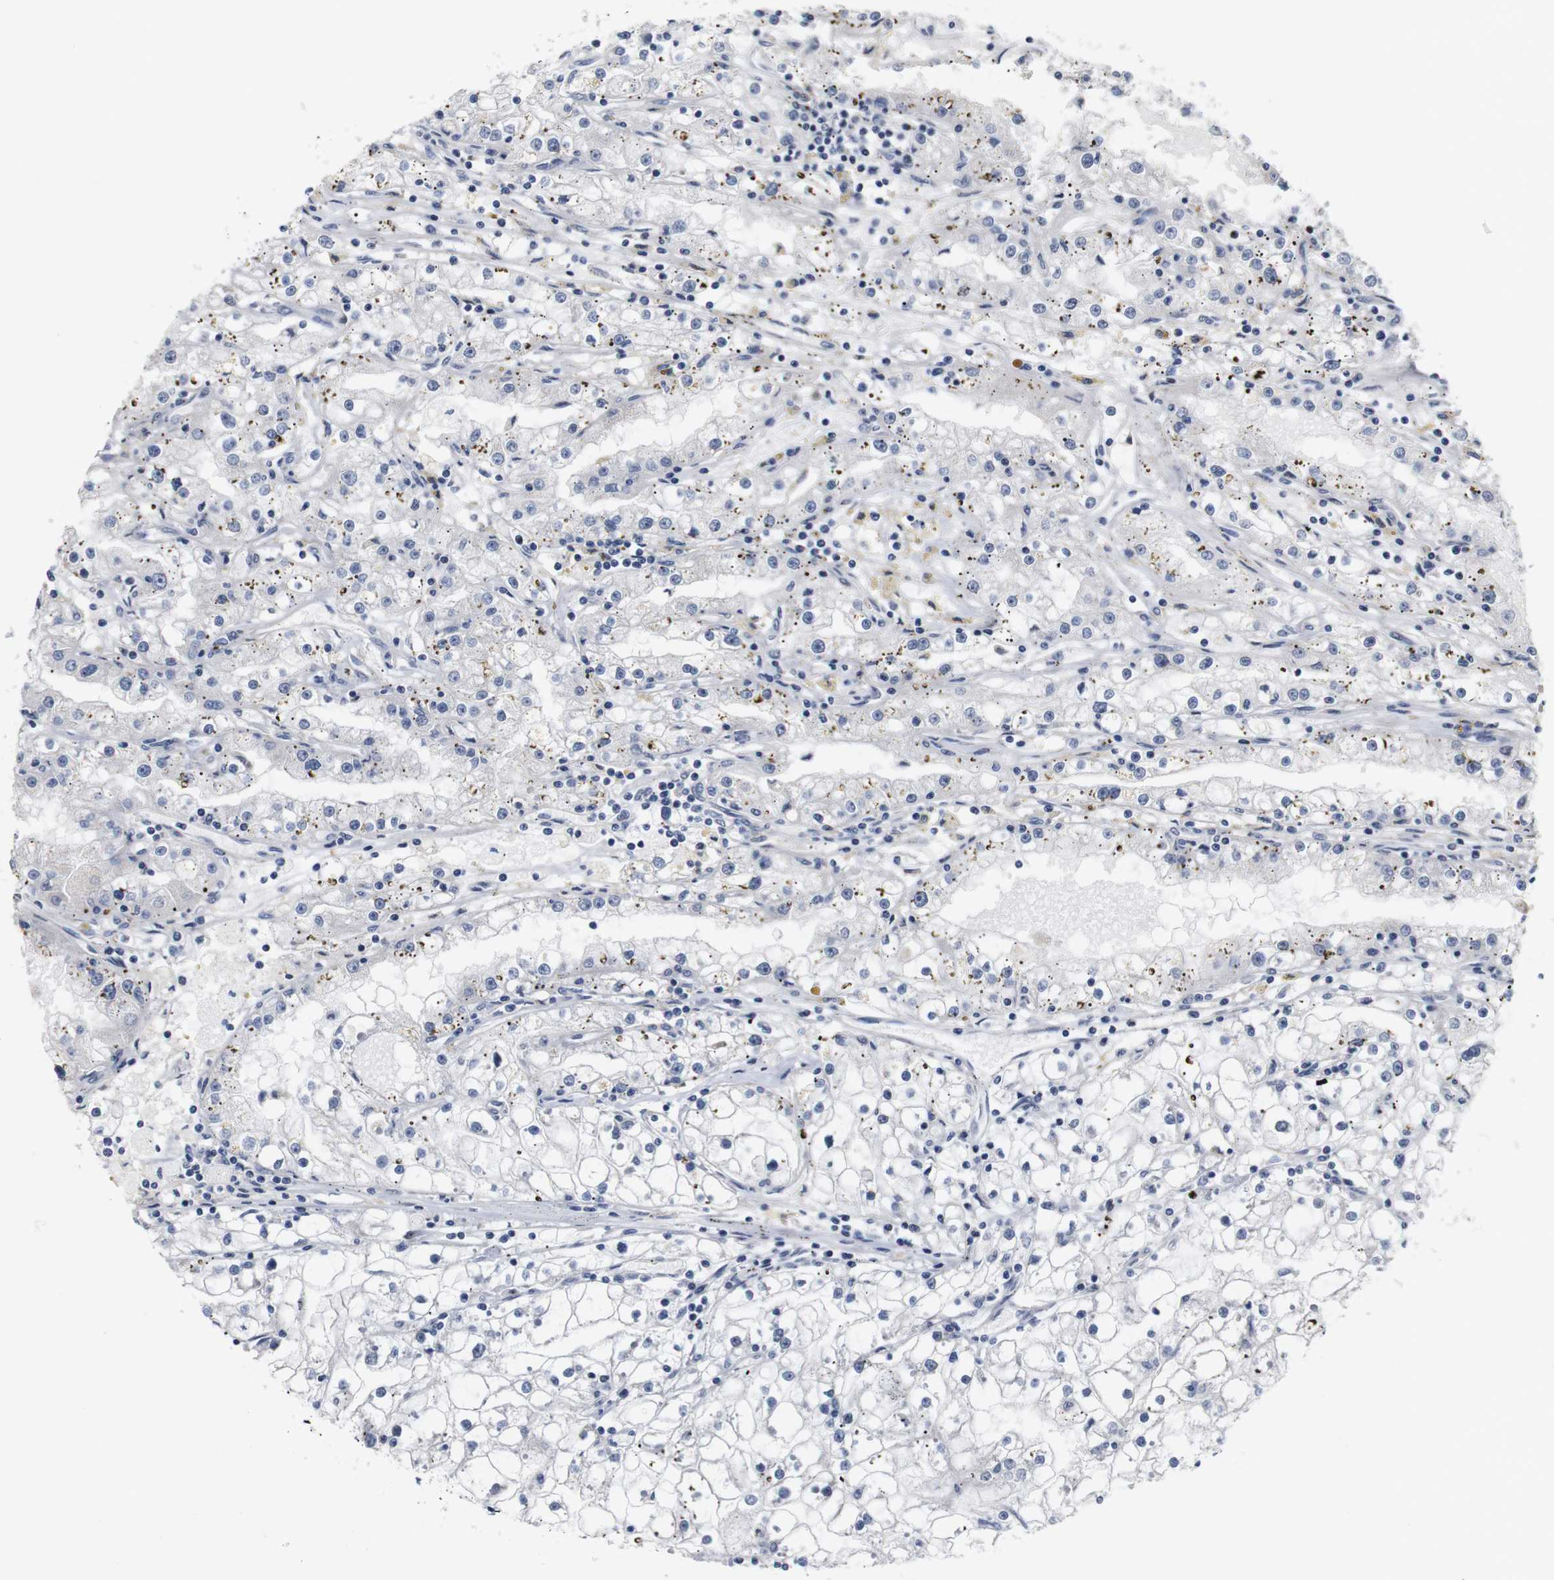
{"staining": {"intensity": "negative", "quantity": "none", "location": "none"}, "tissue": "renal cancer", "cell_type": "Tumor cells", "image_type": "cancer", "snomed": [{"axis": "morphology", "description": "Adenocarcinoma, NOS"}, {"axis": "topography", "description": "Kidney"}], "caption": "Immunohistochemistry (IHC) photomicrograph of human renal cancer (adenocarcinoma) stained for a protein (brown), which reveals no positivity in tumor cells.", "gene": "CYB561", "patient": {"sex": "male", "age": 56}}